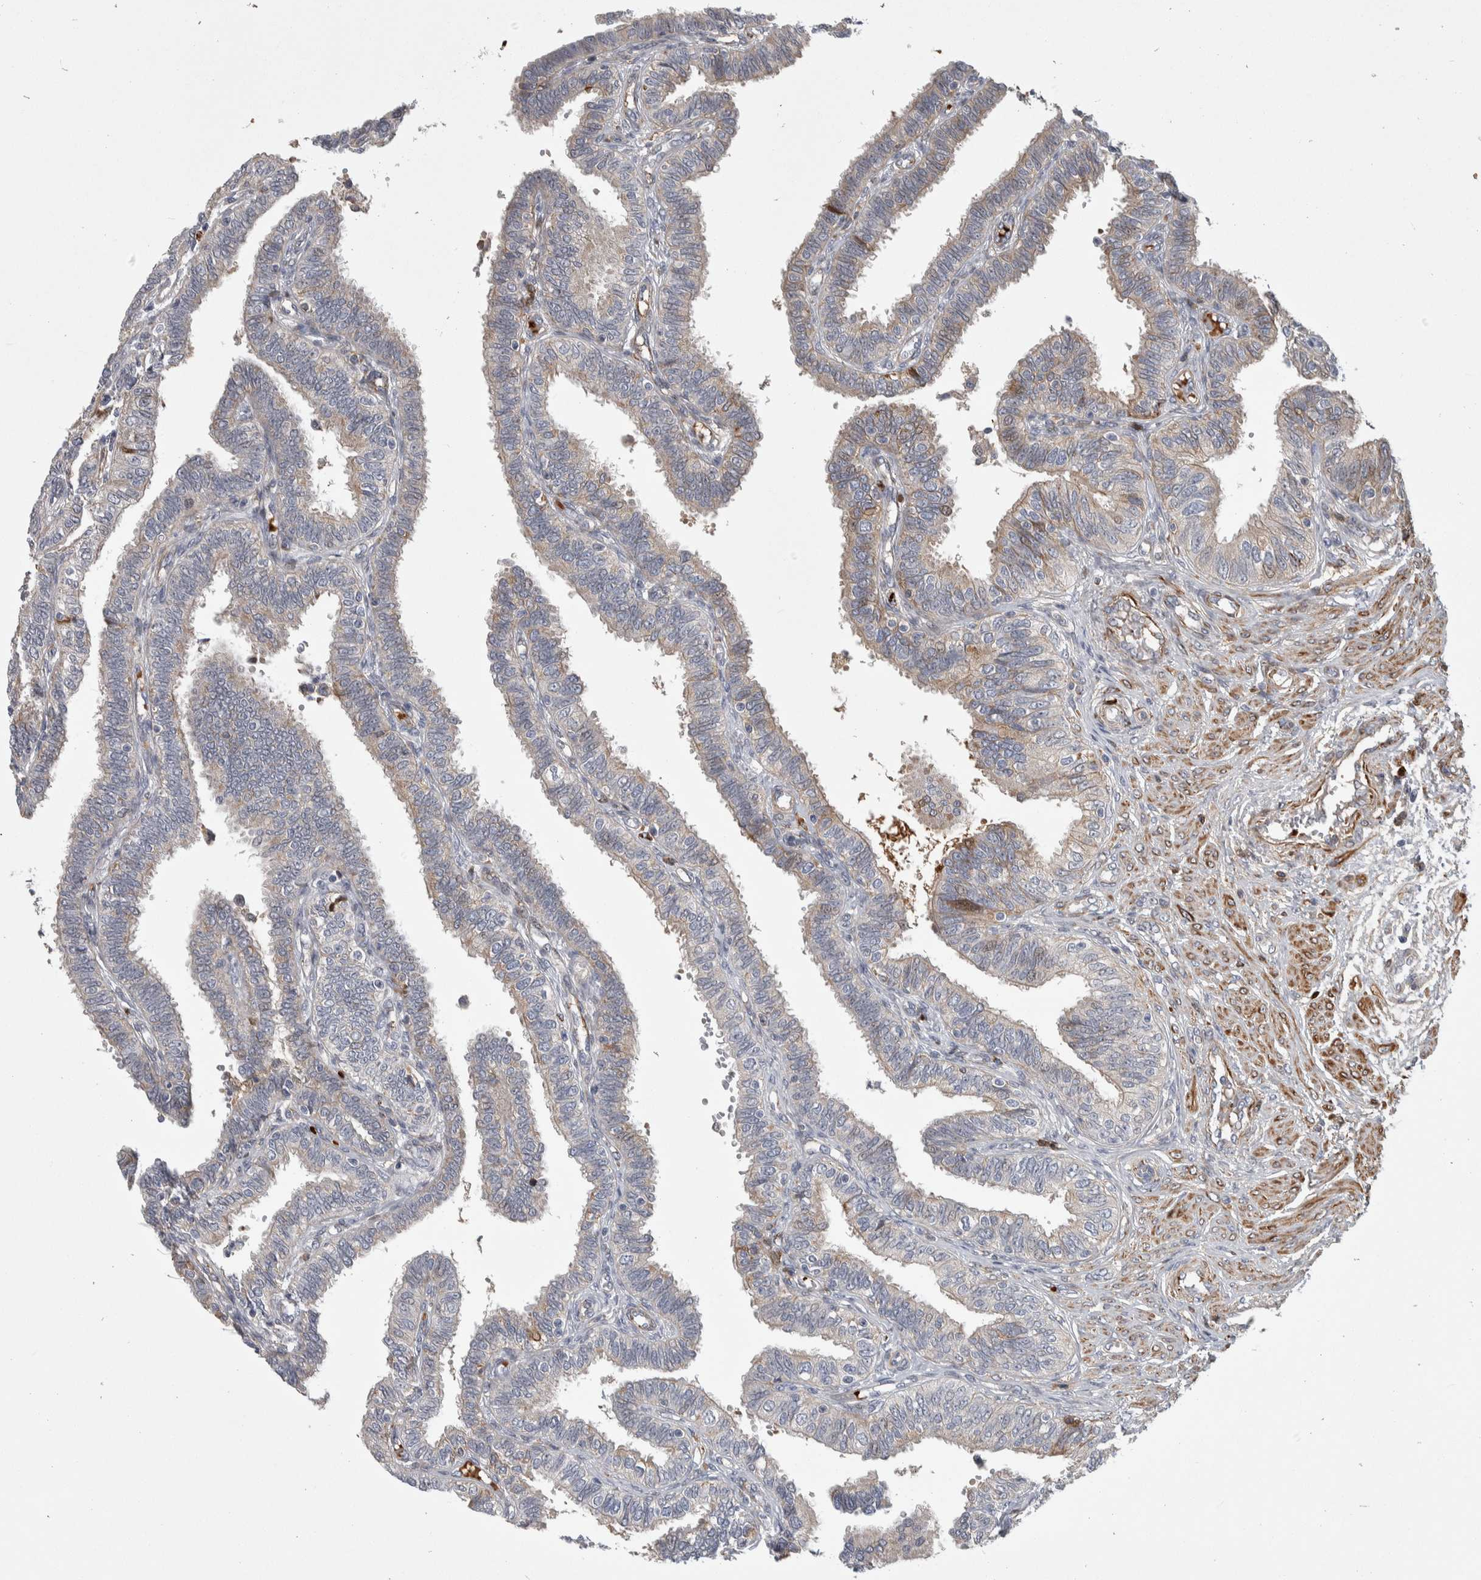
{"staining": {"intensity": "weak", "quantity": "25%-75%", "location": "cytoplasmic/membranous"}, "tissue": "fallopian tube", "cell_type": "Glandular cells", "image_type": "normal", "snomed": [{"axis": "morphology", "description": "Normal tissue, NOS"}, {"axis": "topography", "description": "Fallopian tube"}, {"axis": "topography", "description": "Placenta"}], "caption": "Brown immunohistochemical staining in unremarkable fallopian tube displays weak cytoplasmic/membranous staining in about 25%-75% of glandular cells.", "gene": "PSMG3", "patient": {"sex": "female", "age": 34}}